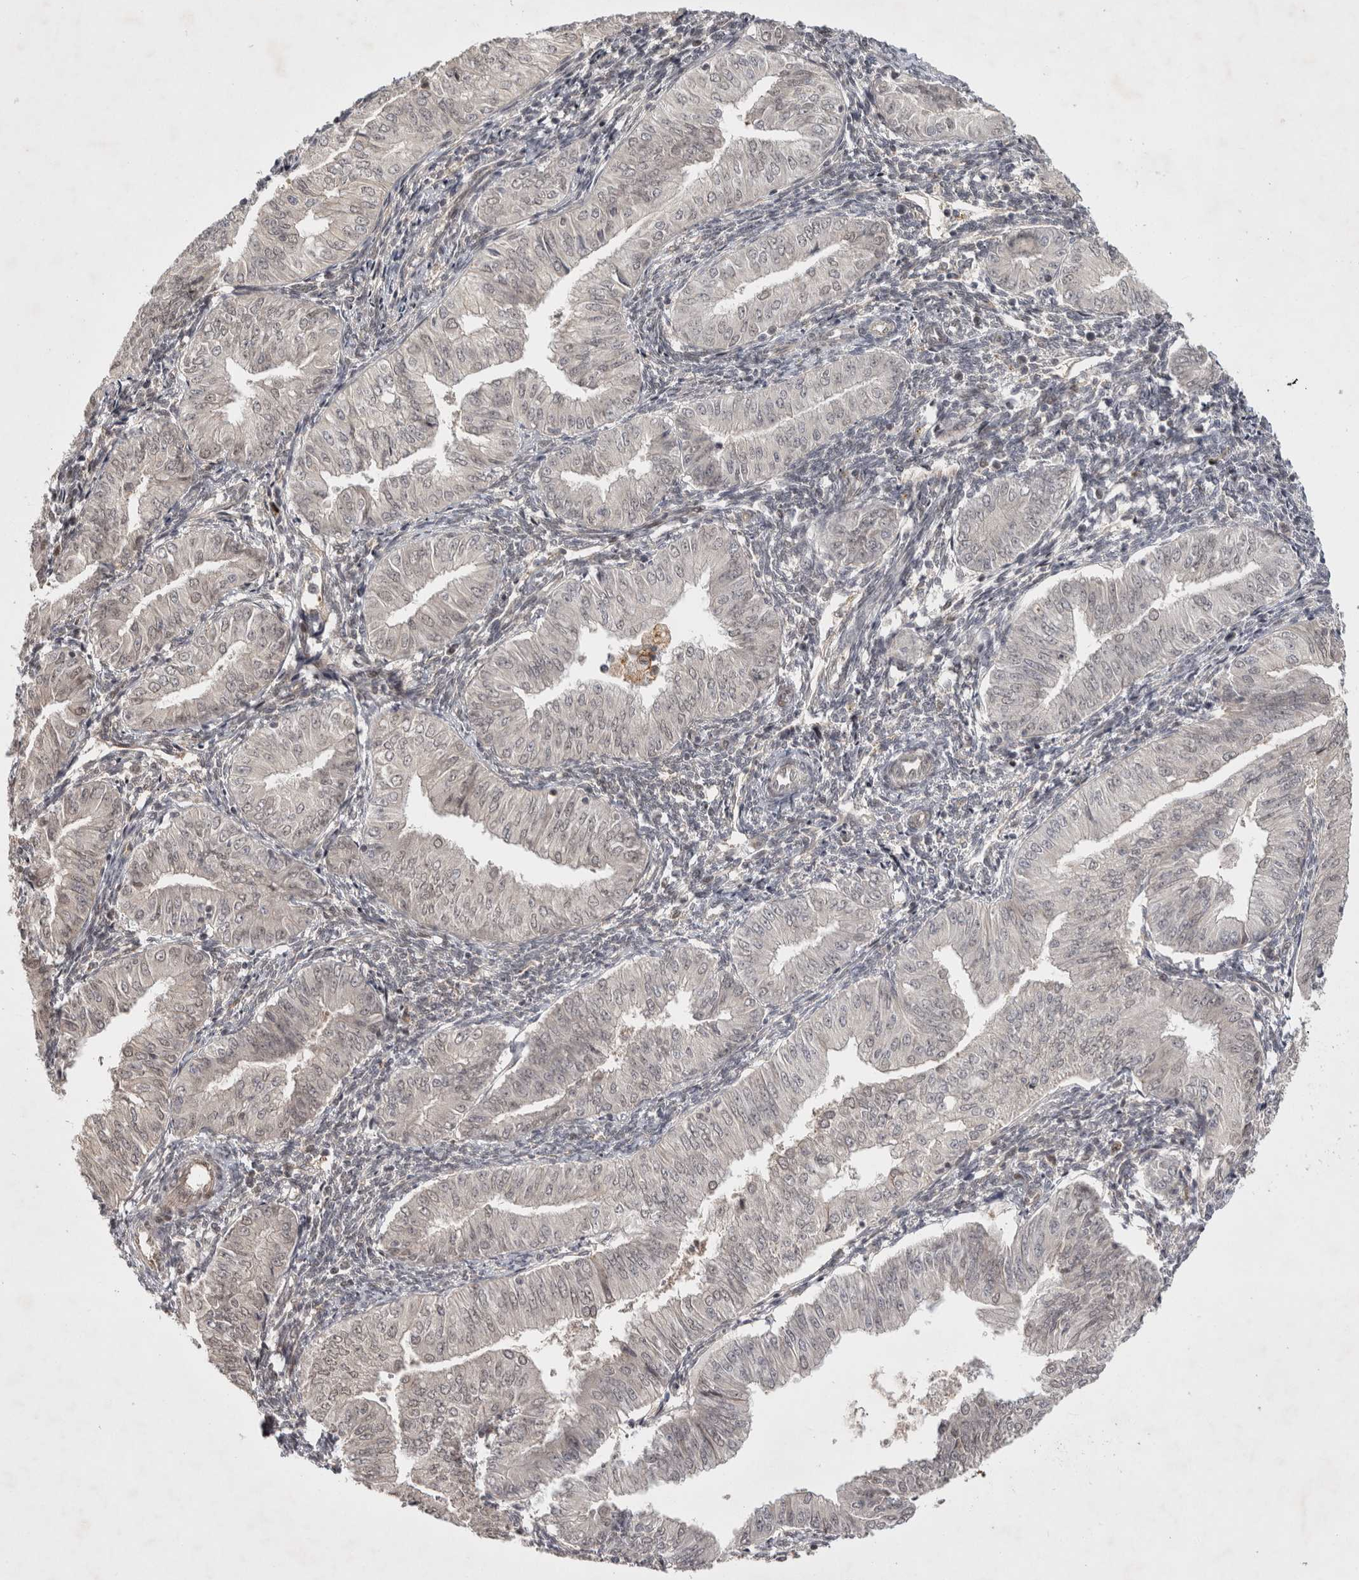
{"staining": {"intensity": "weak", "quantity": "<25%", "location": "nuclear"}, "tissue": "endometrial cancer", "cell_type": "Tumor cells", "image_type": "cancer", "snomed": [{"axis": "morphology", "description": "Normal tissue, NOS"}, {"axis": "morphology", "description": "Adenocarcinoma, NOS"}, {"axis": "topography", "description": "Endometrium"}], "caption": "Immunohistochemical staining of human endometrial adenocarcinoma exhibits no significant expression in tumor cells. (Immunohistochemistry, brightfield microscopy, high magnification).", "gene": "ZNF318", "patient": {"sex": "female", "age": 53}}